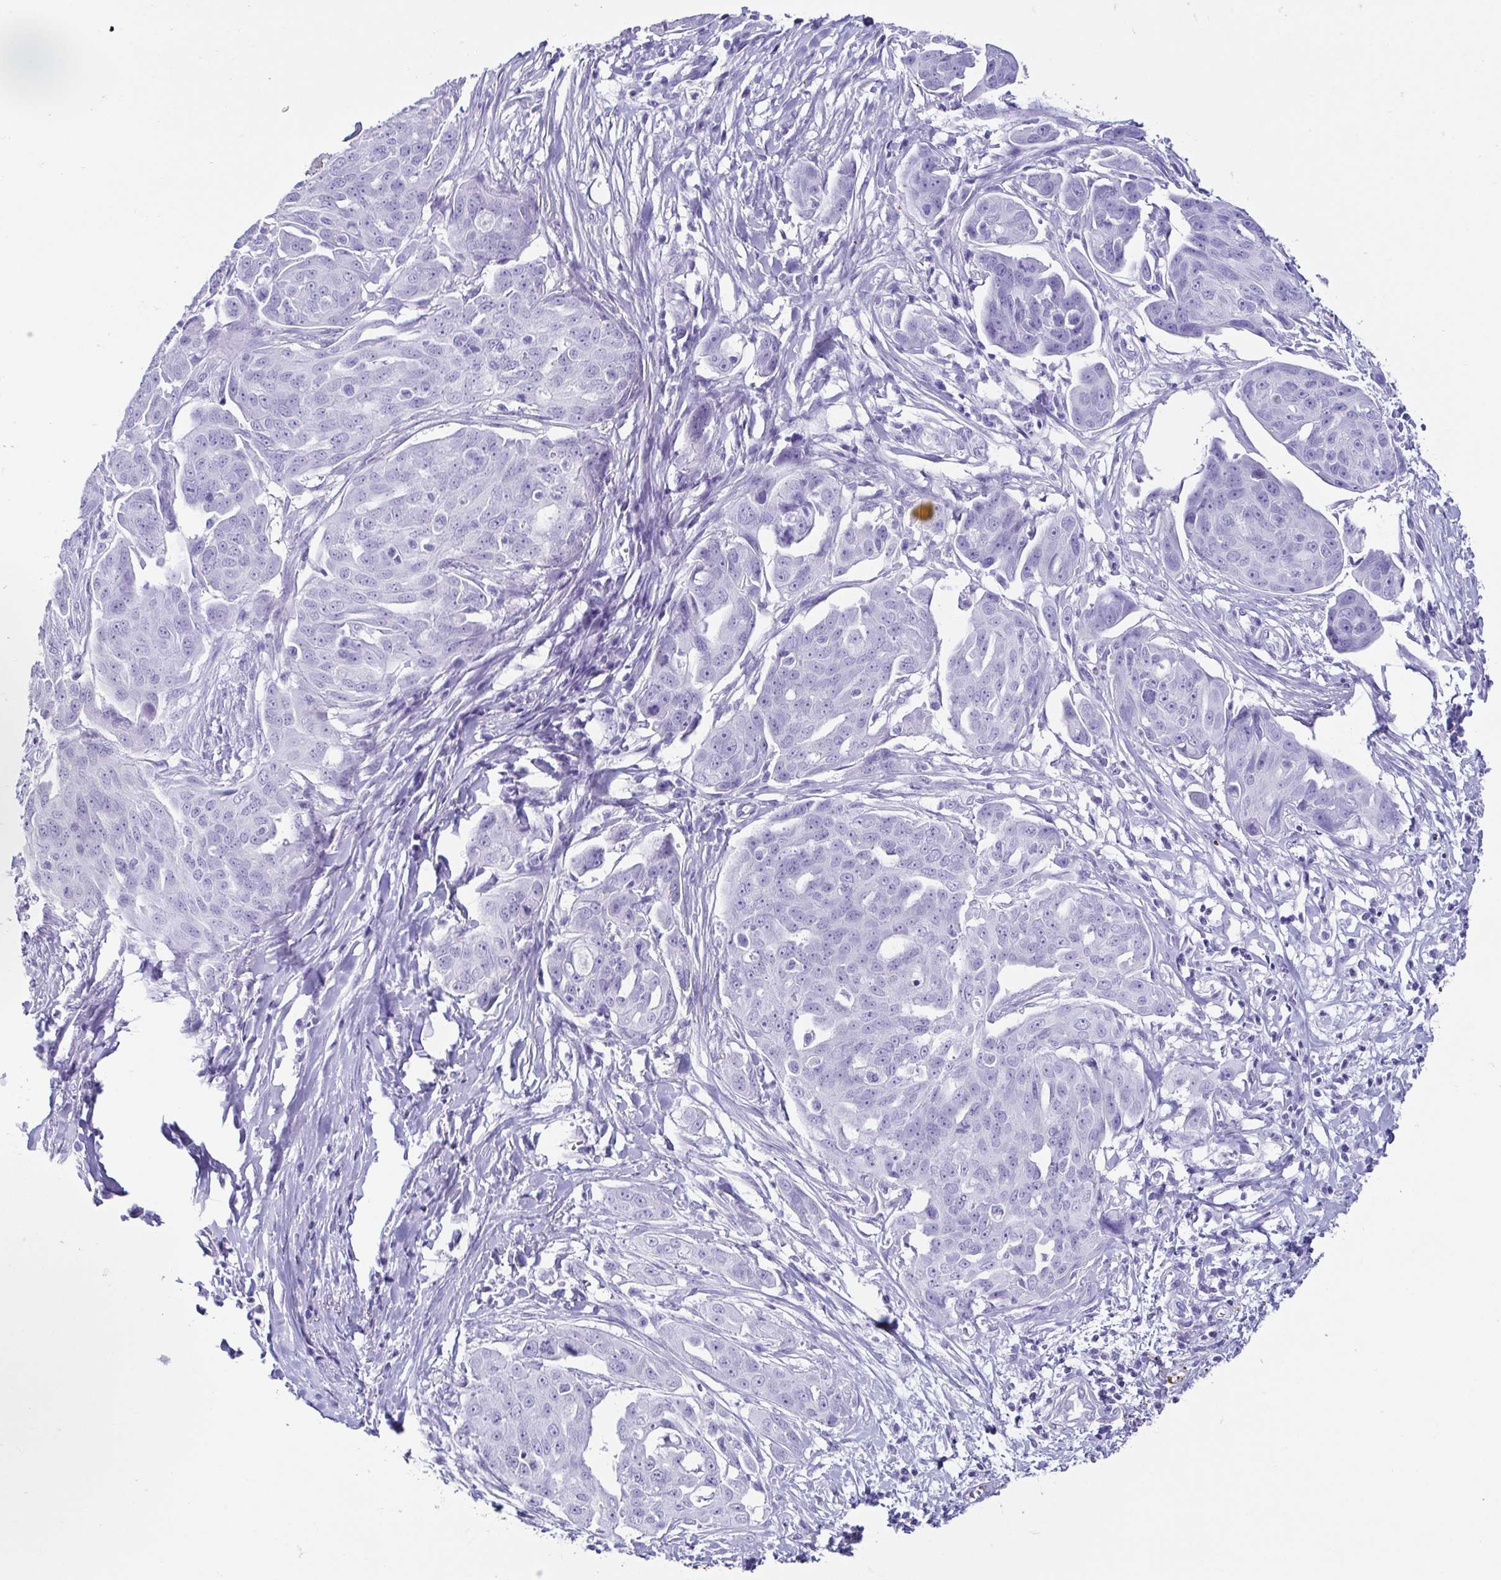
{"staining": {"intensity": "negative", "quantity": "none", "location": "none"}, "tissue": "ovarian cancer", "cell_type": "Tumor cells", "image_type": "cancer", "snomed": [{"axis": "morphology", "description": "Carcinoma, endometroid"}, {"axis": "topography", "description": "Ovary"}], "caption": "DAB (3,3'-diaminobenzidine) immunohistochemical staining of human endometroid carcinoma (ovarian) displays no significant positivity in tumor cells. (Brightfield microscopy of DAB (3,3'-diaminobenzidine) immunohistochemistry (IHC) at high magnification).", "gene": "CD164L2", "patient": {"sex": "female", "age": 70}}